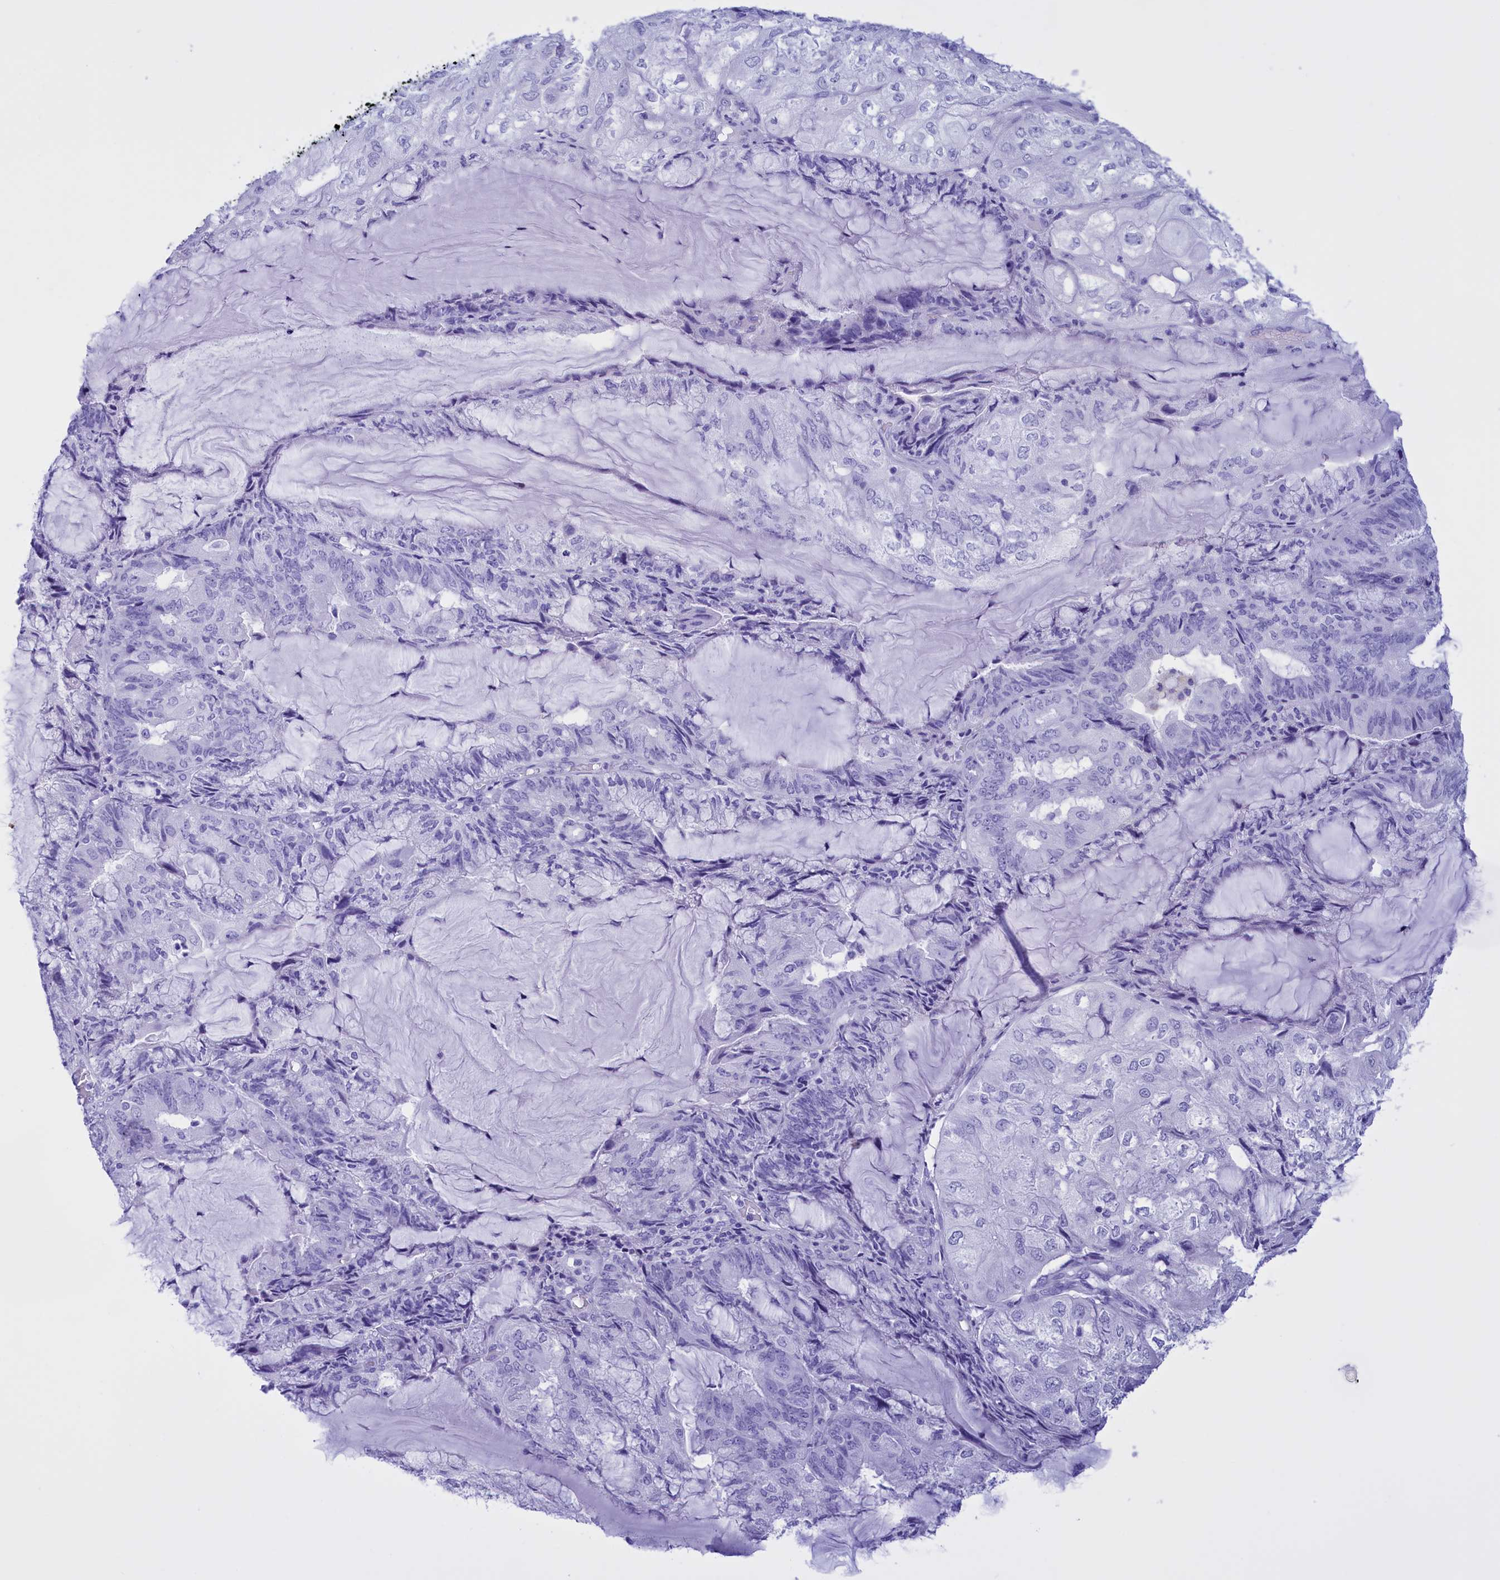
{"staining": {"intensity": "negative", "quantity": "none", "location": "none"}, "tissue": "endometrial cancer", "cell_type": "Tumor cells", "image_type": "cancer", "snomed": [{"axis": "morphology", "description": "Adenocarcinoma, NOS"}, {"axis": "topography", "description": "Endometrium"}], "caption": "This is a histopathology image of IHC staining of endometrial cancer (adenocarcinoma), which shows no expression in tumor cells. (DAB (3,3'-diaminobenzidine) IHC with hematoxylin counter stain).", "gene": "BRI3", "patient": {"sex": "female", "age": 81}}